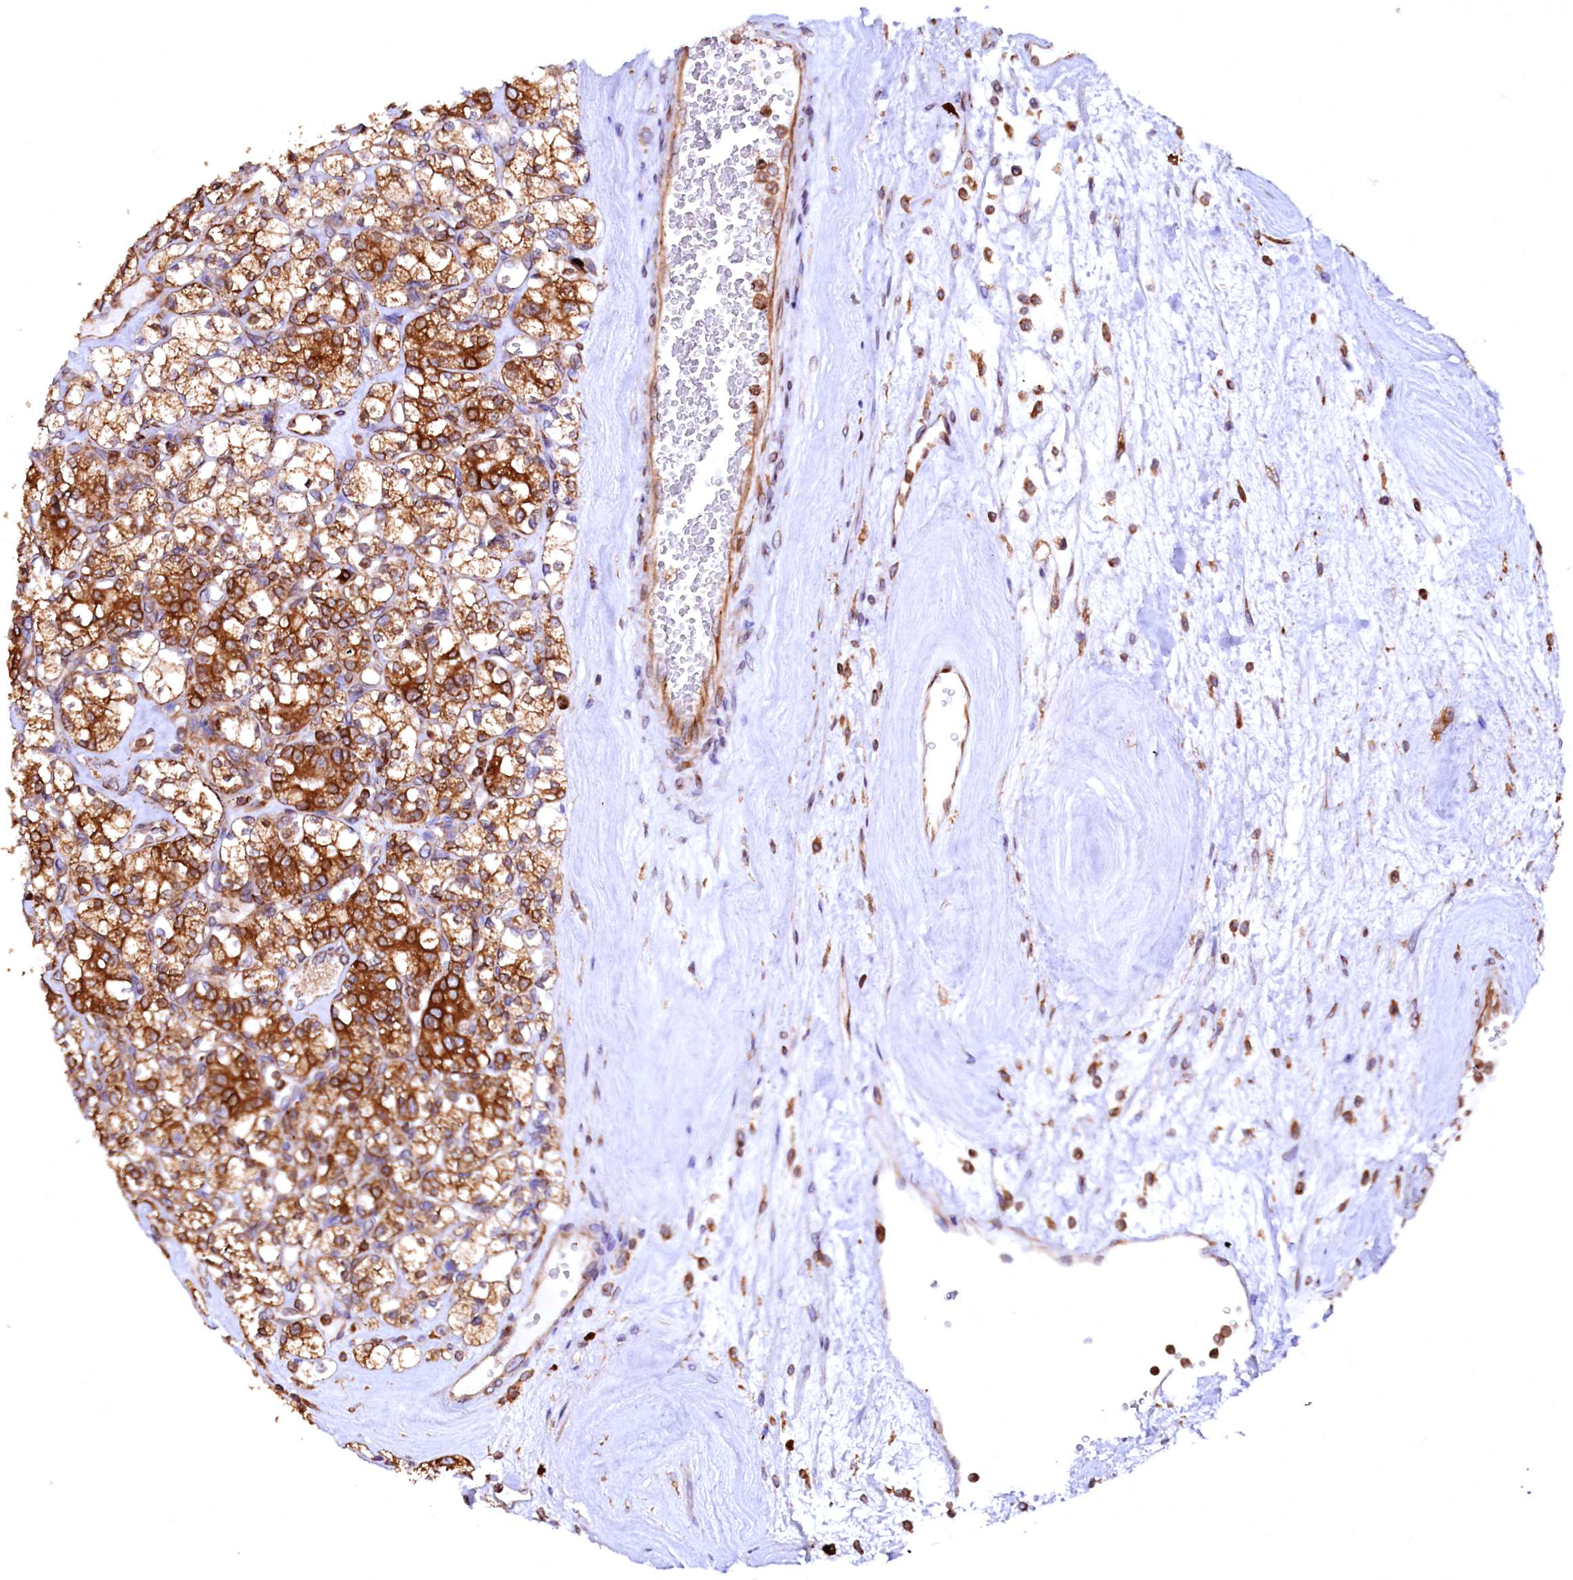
{"staining": {"intensity": "strong", "quantity": ">75%", "location": "cytoplasmic/membranous"}, "tissue": "renal cancer", "cell_type": "Tumor cells", "image_type": "cancer", "snomed": [{"axis": "morphology", "description": "Adenocarcinoma, NOS"}, {"axis": "topography", "description": "Kidney"}], "caption": "An immunohistochemistry photomicrograph of neoplastic tissue is shown. Protein staining in brown shows strong cytoplasmic/membranous positivity in renal cancer (adenocarcinoma) within tumor cells.", "gene": "DERL1", "patient": {"sex": "male", "age": 77}}